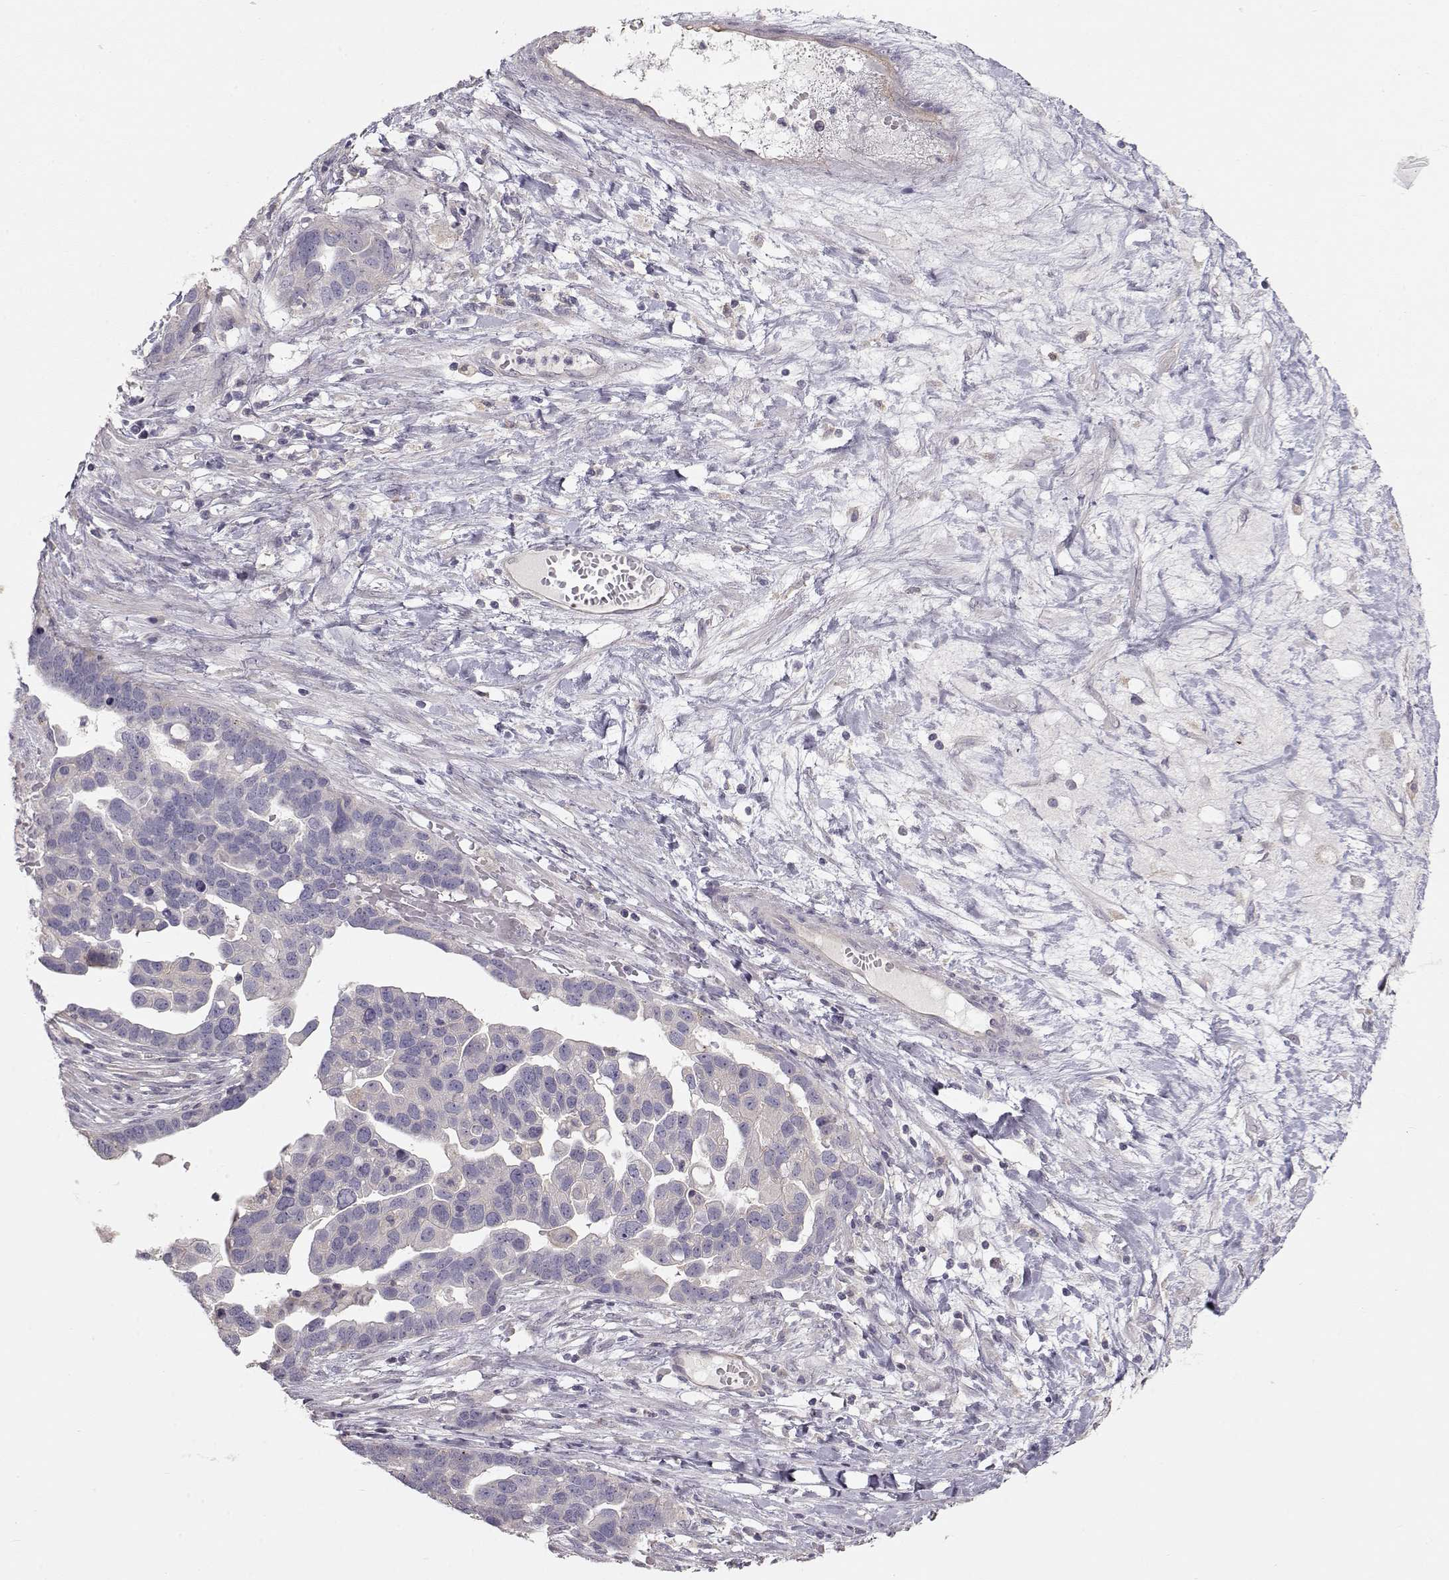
{"staining": {"intensity": "negative", "quantity": "none", "location": "none"}, "tissue": "ovarian cancer", "cell_type": "Tumor cells", "image_type": "cancer", "snomed": [{"axis": "morphology", "description": "Cystadenocarcinoma, serous, NOS"}, {"axis": "topography", "description": "Ovary"}], "caption": "A micrograph of ovarian serous cystadenocarcinoma stained for a protein displays no brown staining in tumor cells. (DAB (3,3'-diaminobenzidine) immunohistochemistry (IHC), high magnification).", "gene": "ARHGAP8", "patient": {"sex": "female", "age": 54}}